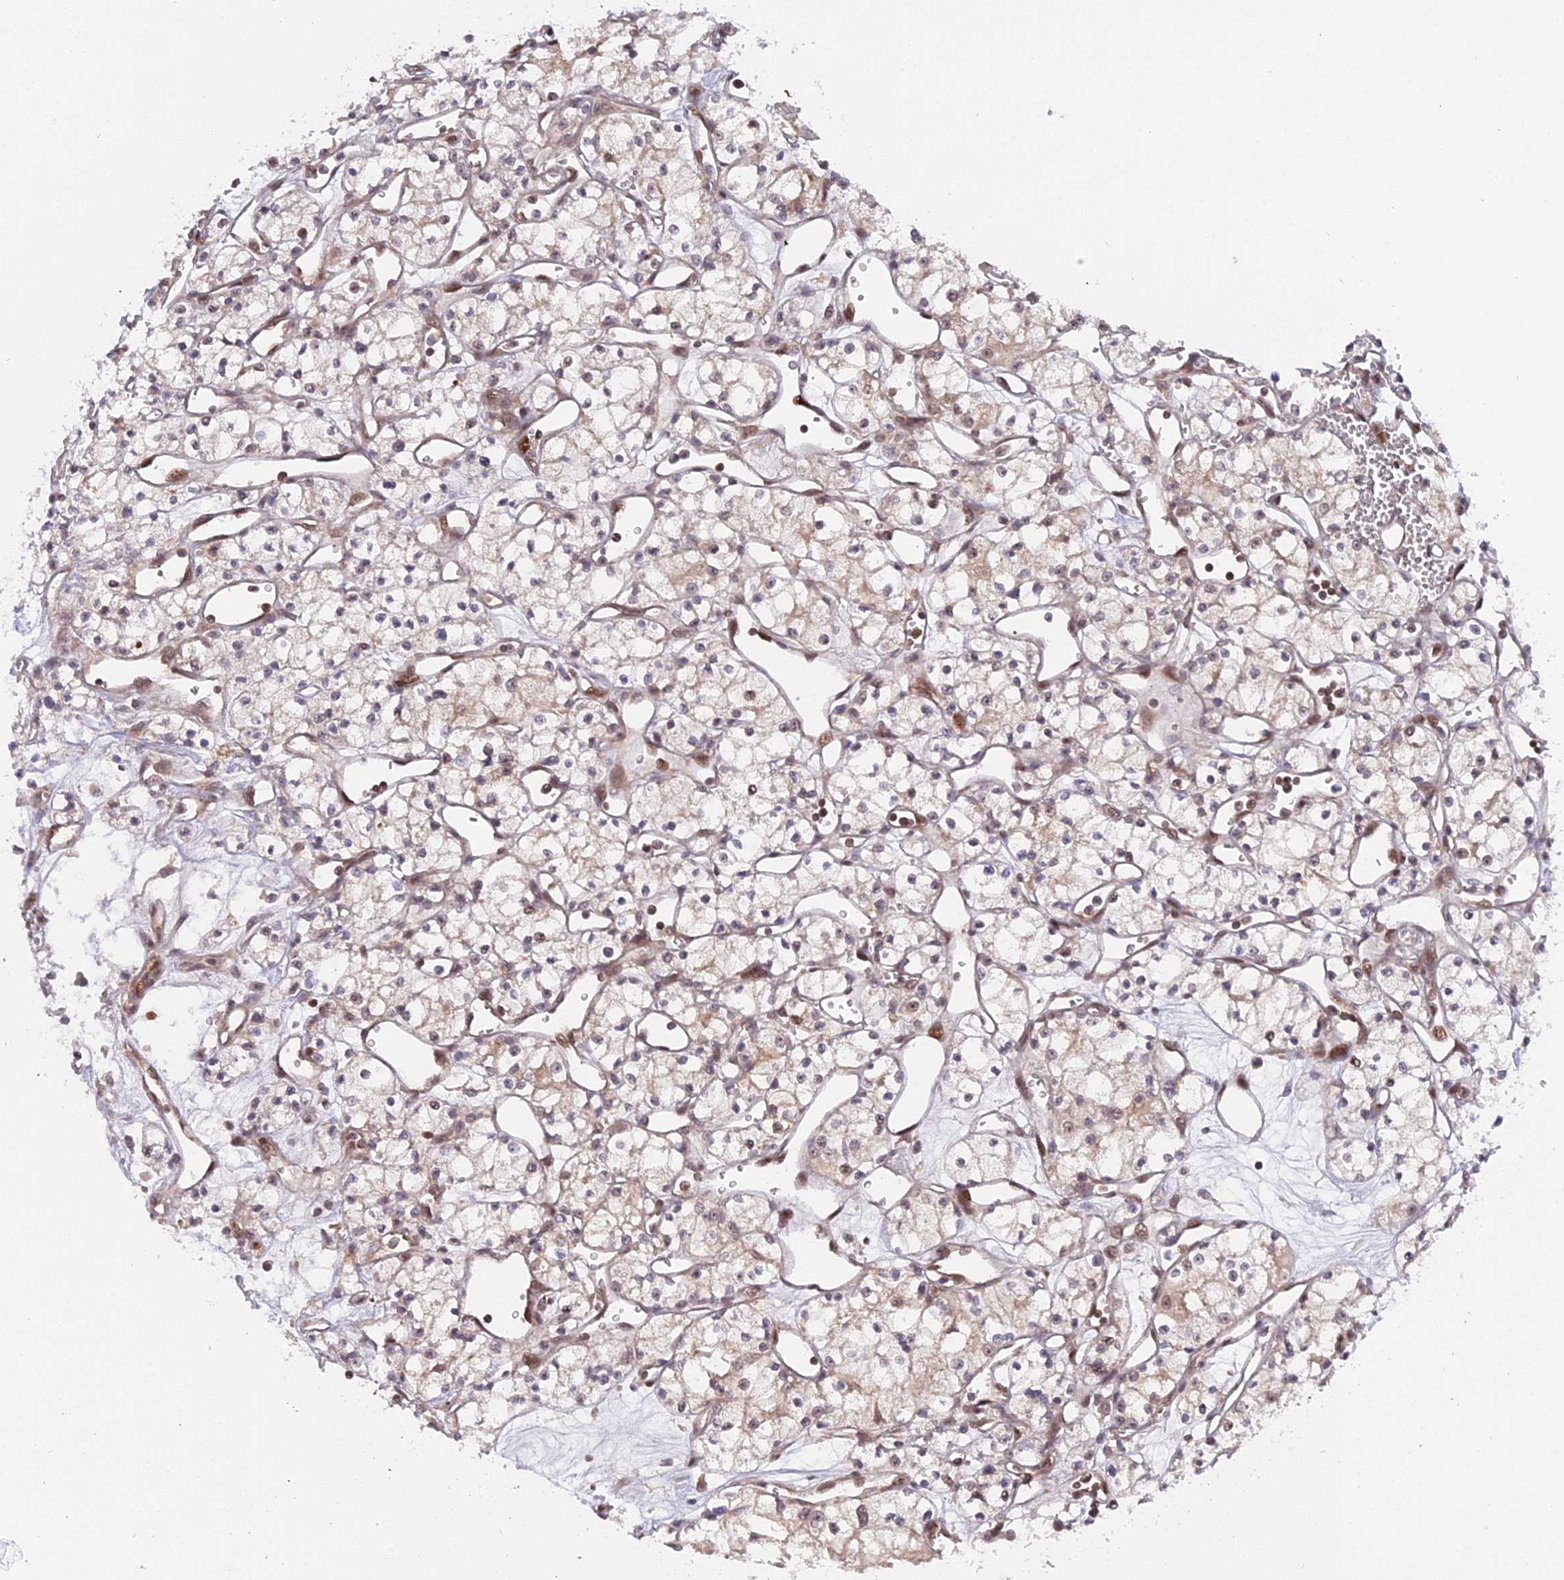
{"staining": {"intensity": "negative", "quantity": "none", "location": "none"}, "tissue": "renal cancer", "cell_type": "Tumor cells", "image_type": "cancer", "snomed": [{"axis": "morphology", "description": "Adenocarcinoma, NOS"}, {"axis": "topography", "description": "Kidney"}], "caption": "The histopathology image exhibits no significant positivity in tumor cells of adenocarcinoma (renal). (DAB (3,3'-diaminobenzidine) immunohistochemistry (IHC) with hematoxylin counter stain).", "gene": "ZNF428", "patient": {"sex": "male", "age": 59}}